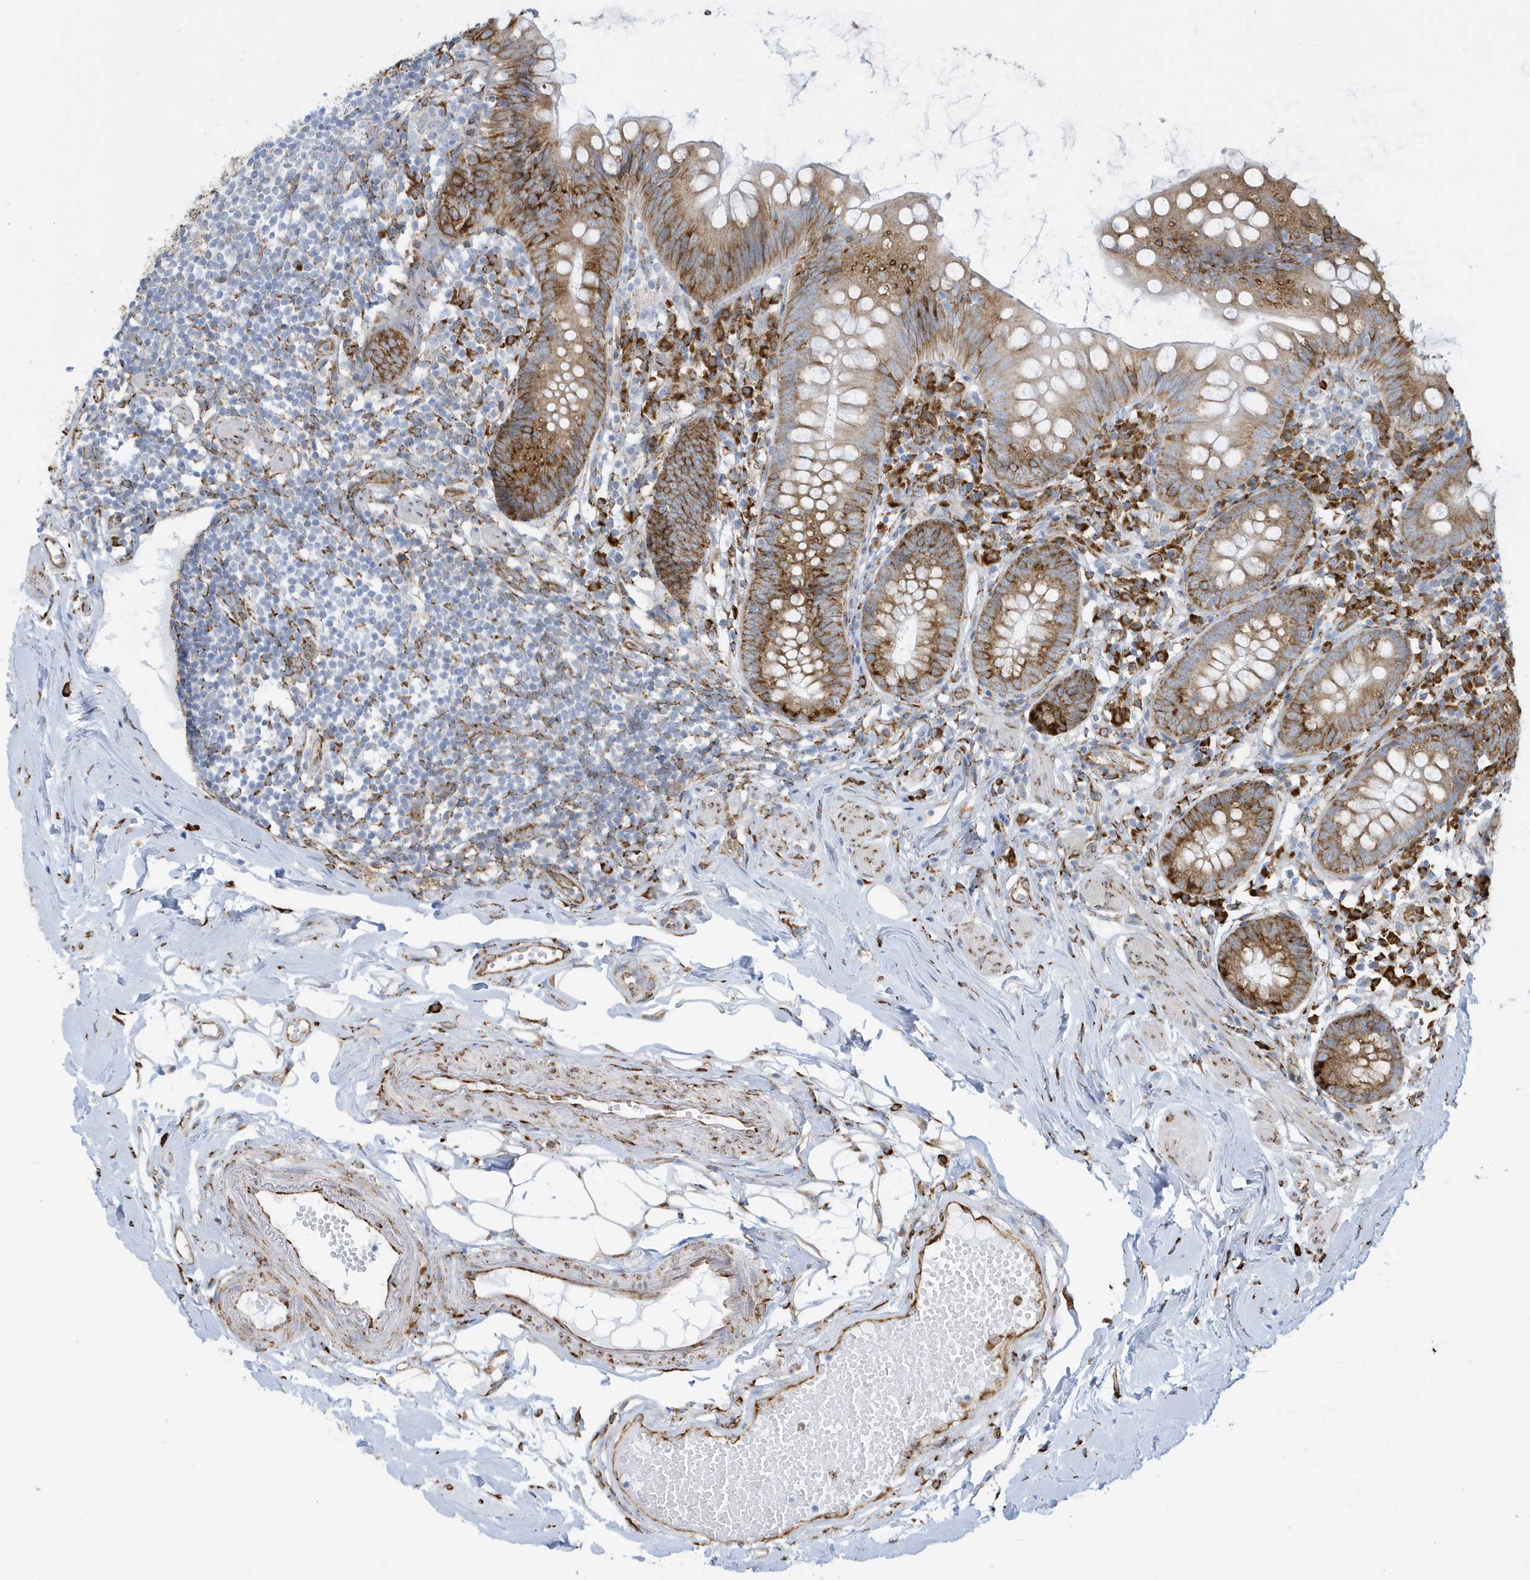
{"staining": {"intensity": "moderate", "quantity": ">75%", "location": "cytoplasmic/membranous"}, "tissue": "appendix", "cell_type": "Glandular cells", "image_type": "normal", "snomed": [{"axis": "morphology", "description": "Normal tissue, NOS"}, {"axis": "topography", "description": "Appendix"}], "caption": "A high-resolution micrograph shows IHC staining of unremarkable appendix, which displays moderate cytoplasmic/membranous expression in approximately >75% of glandular cells.", "gene": "DCAF1", "patient": {"sex": "female", "age": 62}}